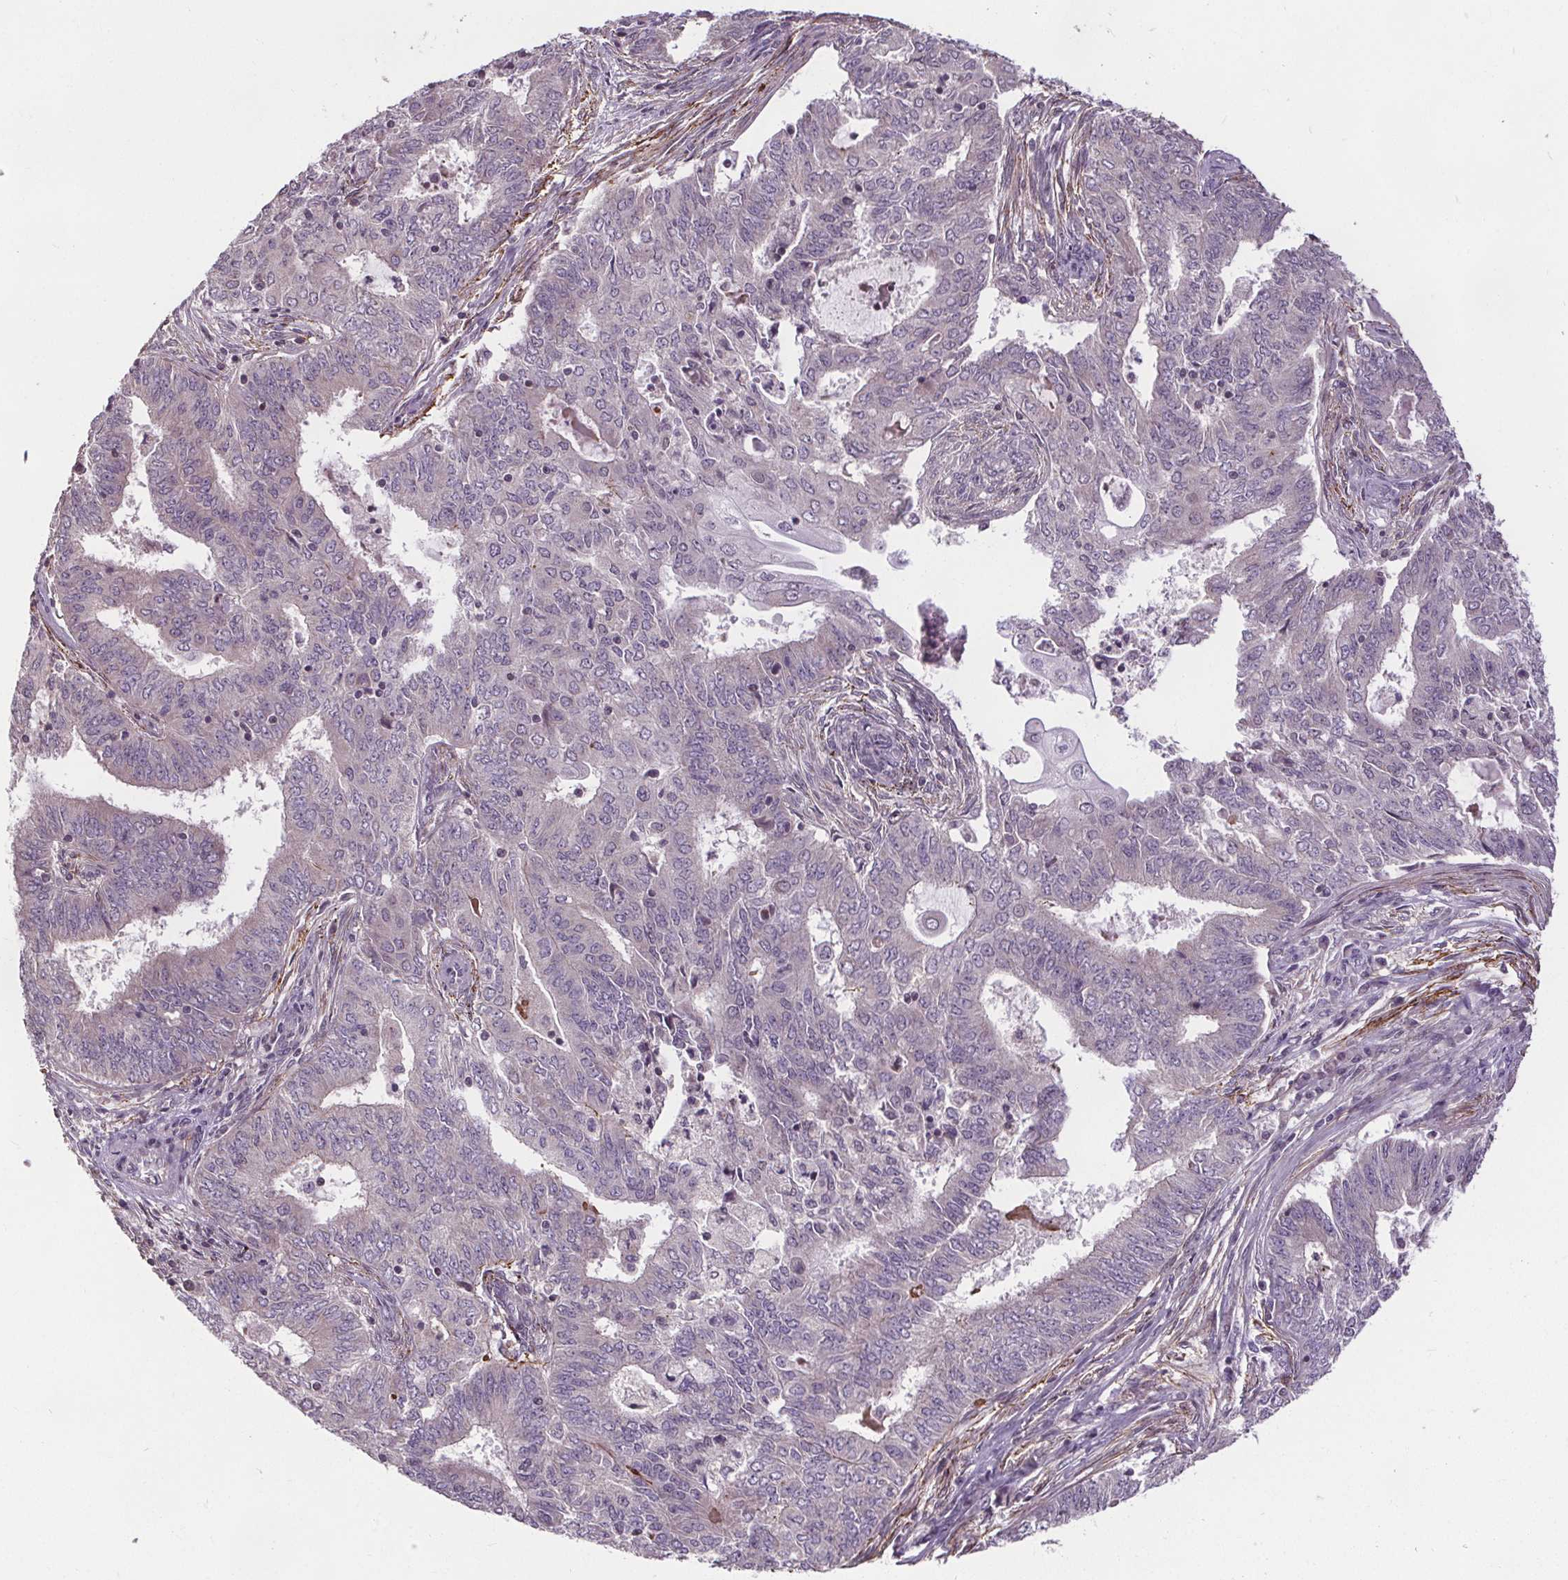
{"staining": {"intensity": "negative", "quantity": "none", "location": "none"}, "tissue": "endometrial cancer", "cell_type": "Tumor cells", "image_type": "cancer", "snomed": [{"axis": "morphology", "description": "Adenocarcinoma, NOS"}, {"axis": "topography", "description": "Endometrium"}], "caption": "Tumor cells show no significant staining in endometrial cancer (adenocarcinoma).", "gene": "KIAA0232", "patient": {"sex": "female", "age": 62}}